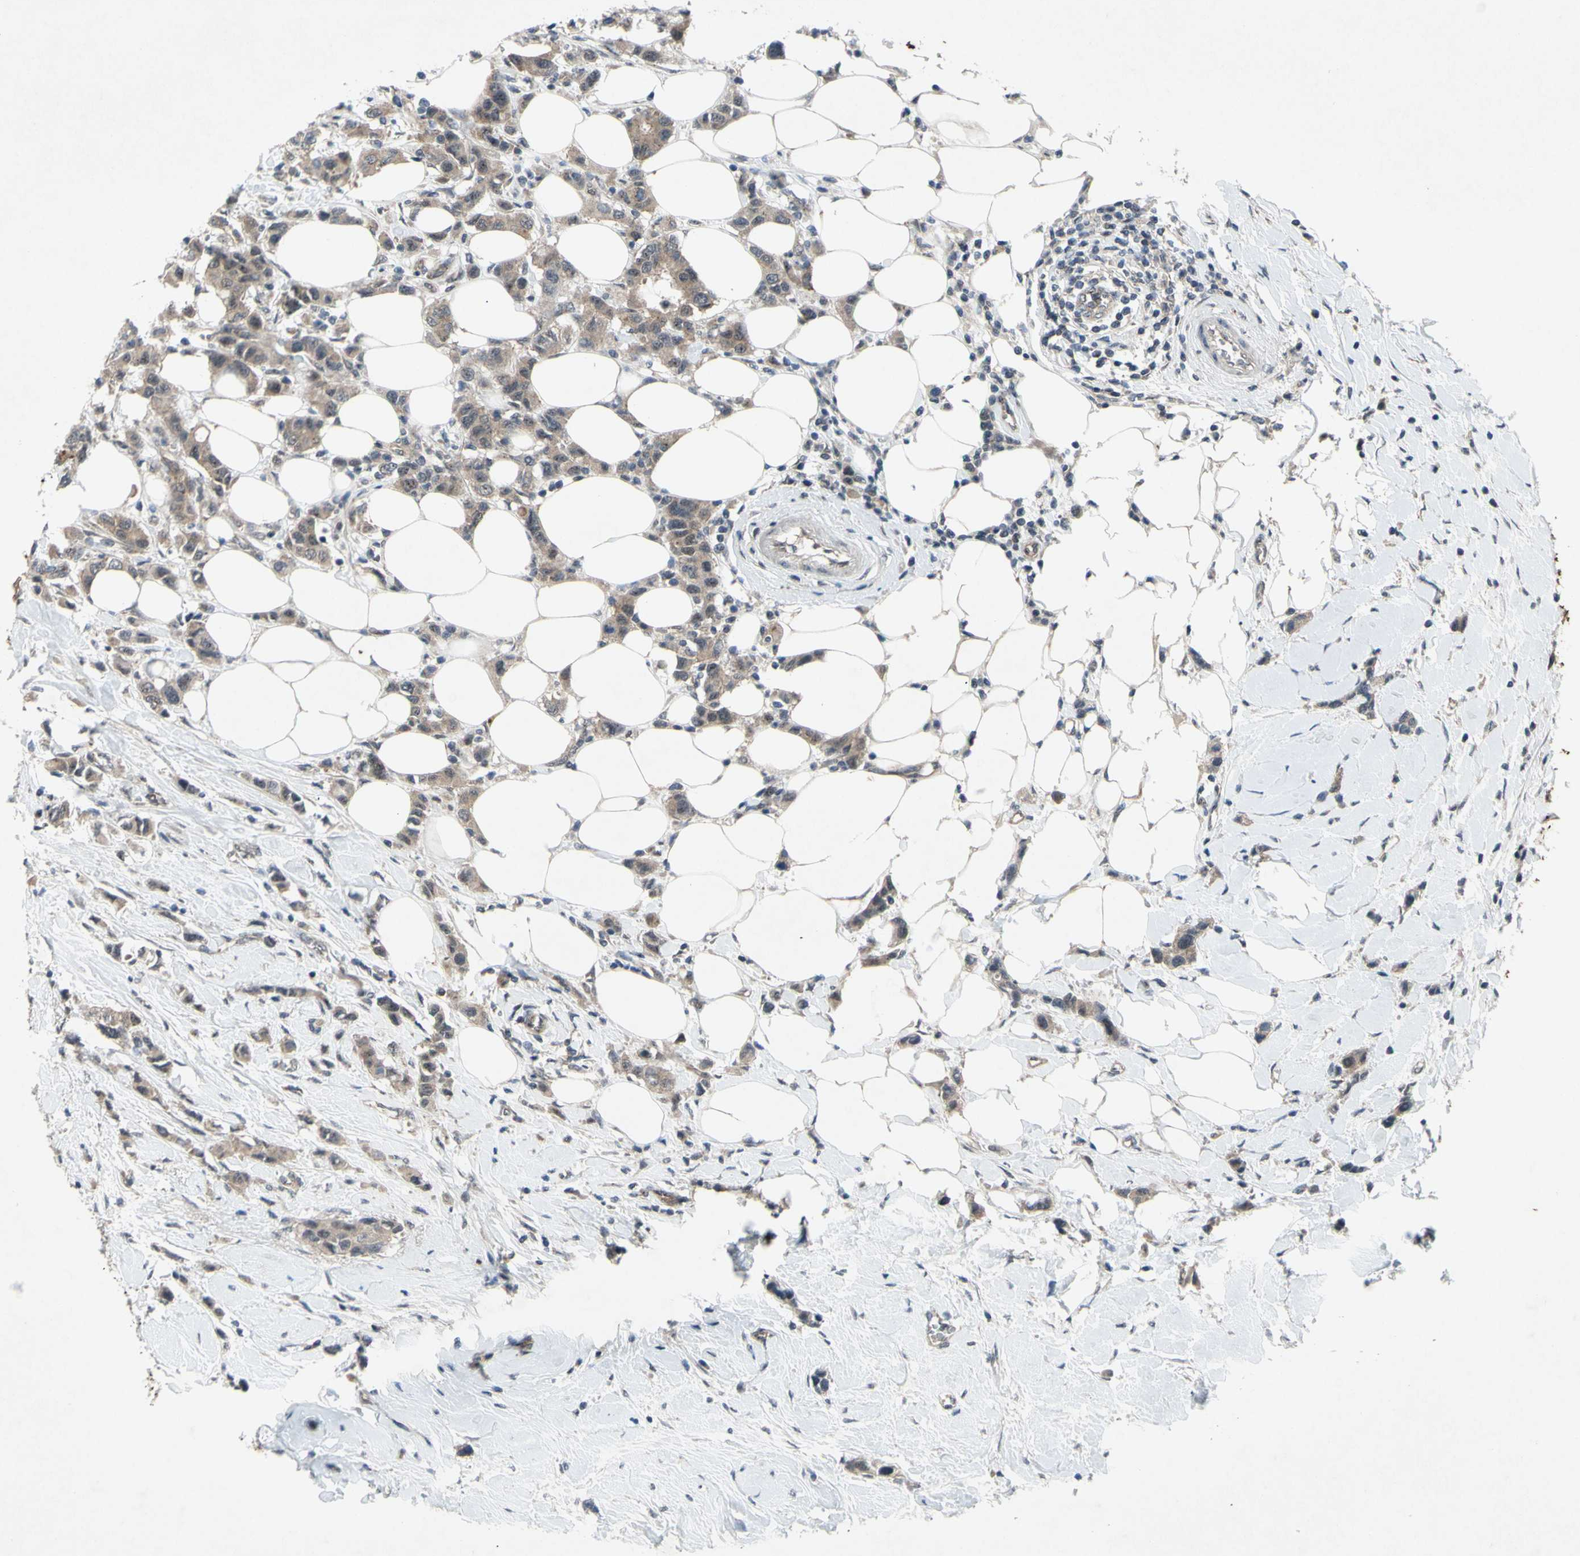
{"staining": {"intensity": "weak", "quantity": ">75%", "location": "cytoplasmic/membranous"}, "tissue": "breast cancer", "cell_type": "Tumor cells", "image_type": "cancer", "snomed": [{"axis": "morphology", "description": "Normal tissue, NOS"}, {"axis": "morphology", "description": "Duct carcinoma"}, {"axis": "topography", "description": "Breast"}], "caption": "High-power microscopy captured an immunohistochemistry (IHC) micrograph of breast invasive ductal carcinoma, revealing weak cytoplasmic/membranous staining in about >75% of tumor cells.", "gene": "TRDMT1", "patient": {"sex": "female", "age": 50}}